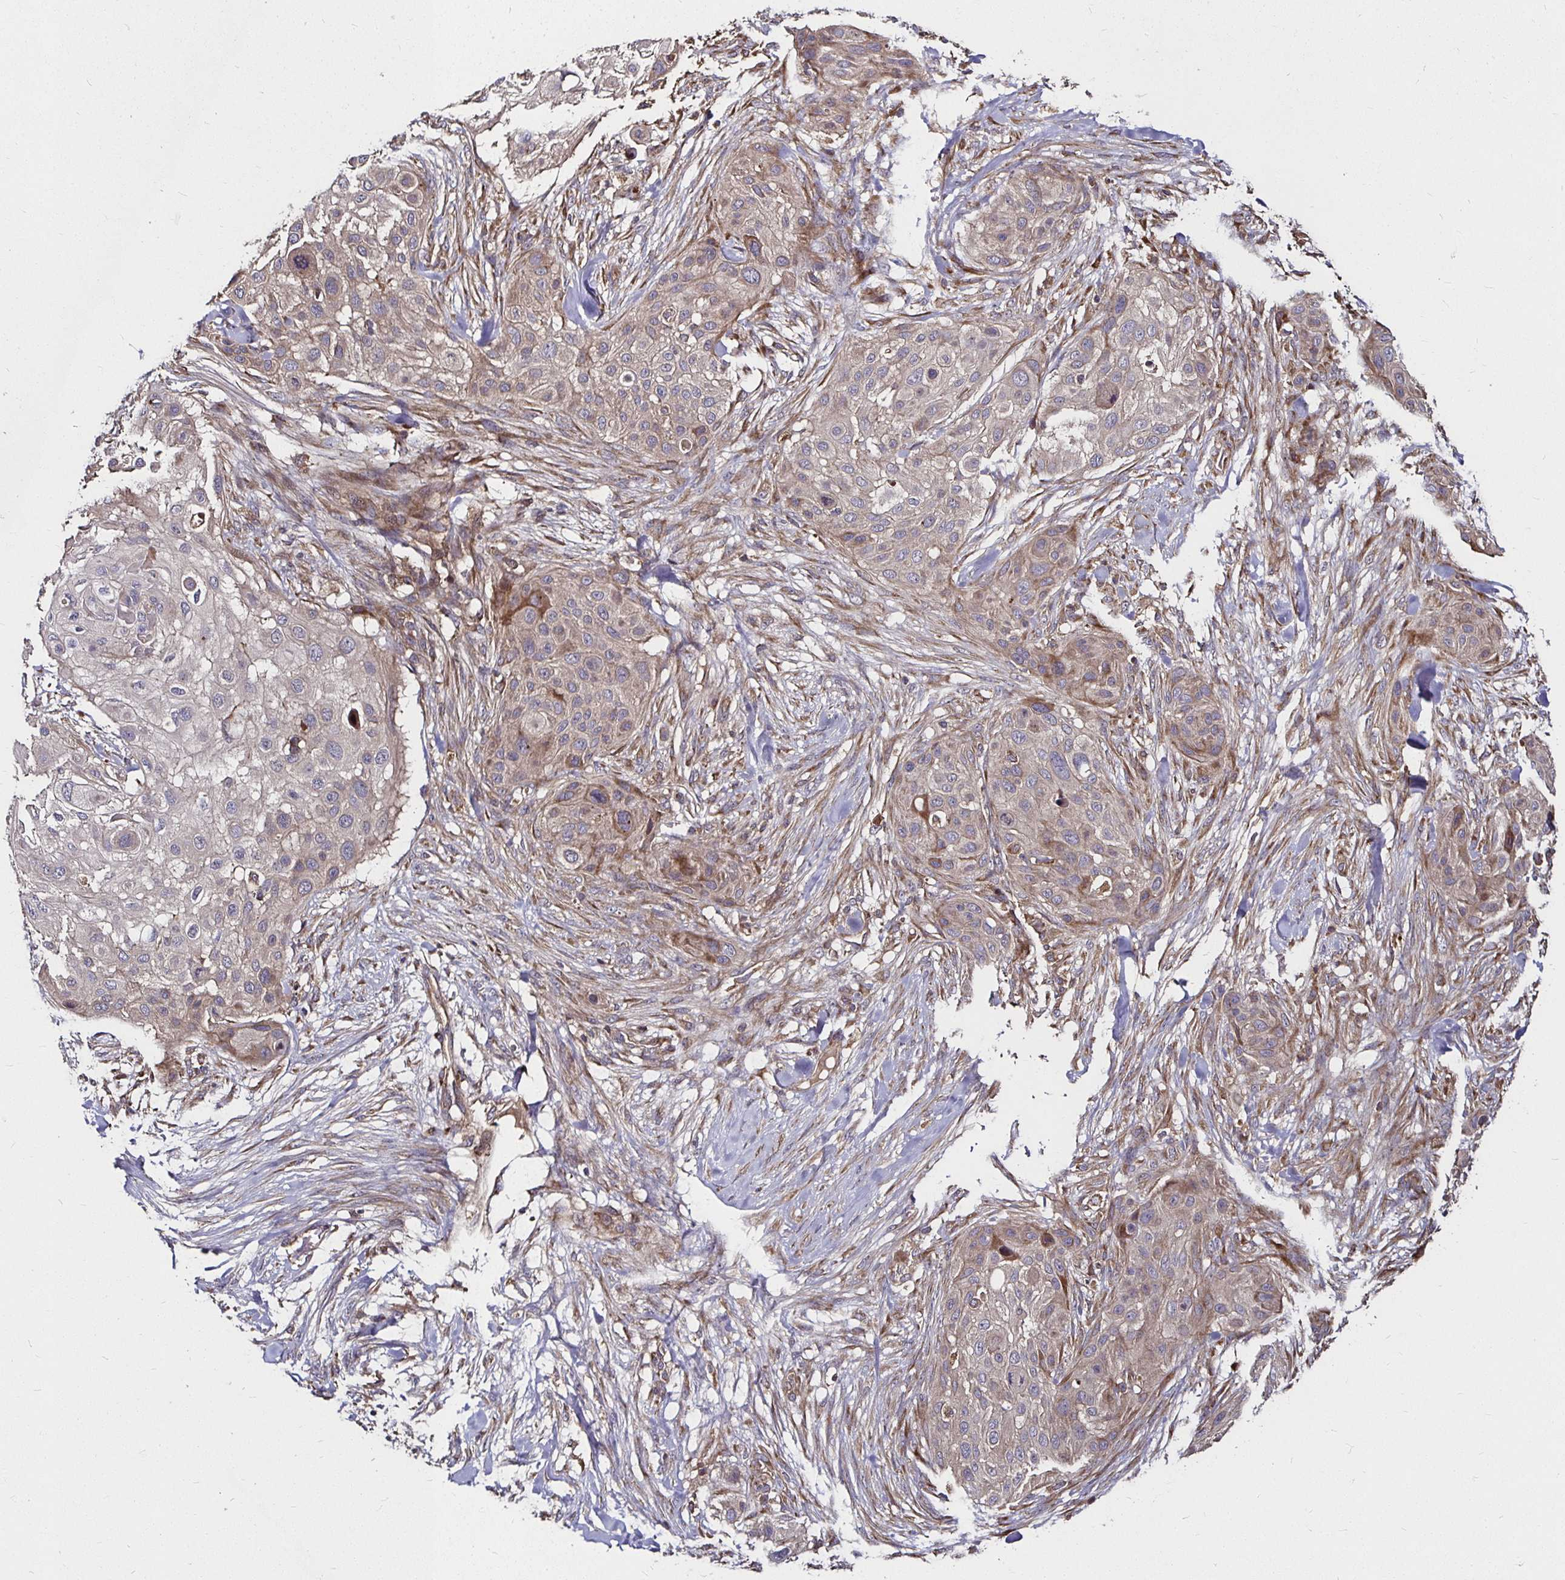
{"staining": {"intensity": "weak", "quantity": "<25%", "location": "cytoplasmic/membranous"}, "tissue": "skin cancer", "cell_type": "Tumor cells", "image_type": "cancer", "snomed": [{"axis": "morphology", "description": "Squamous cell carcinoma, NOS"}, {"axis": "topography", "description": "Skin"}], "caption": "An immunohistochemistry histopathology image of squamous cell carcinoma (skin) is shown. There is no staining in tumor cells of squamous cell carcinoma (skin).", "gene": "MLST8", "patient": {"sex": "female", "age": 87}}